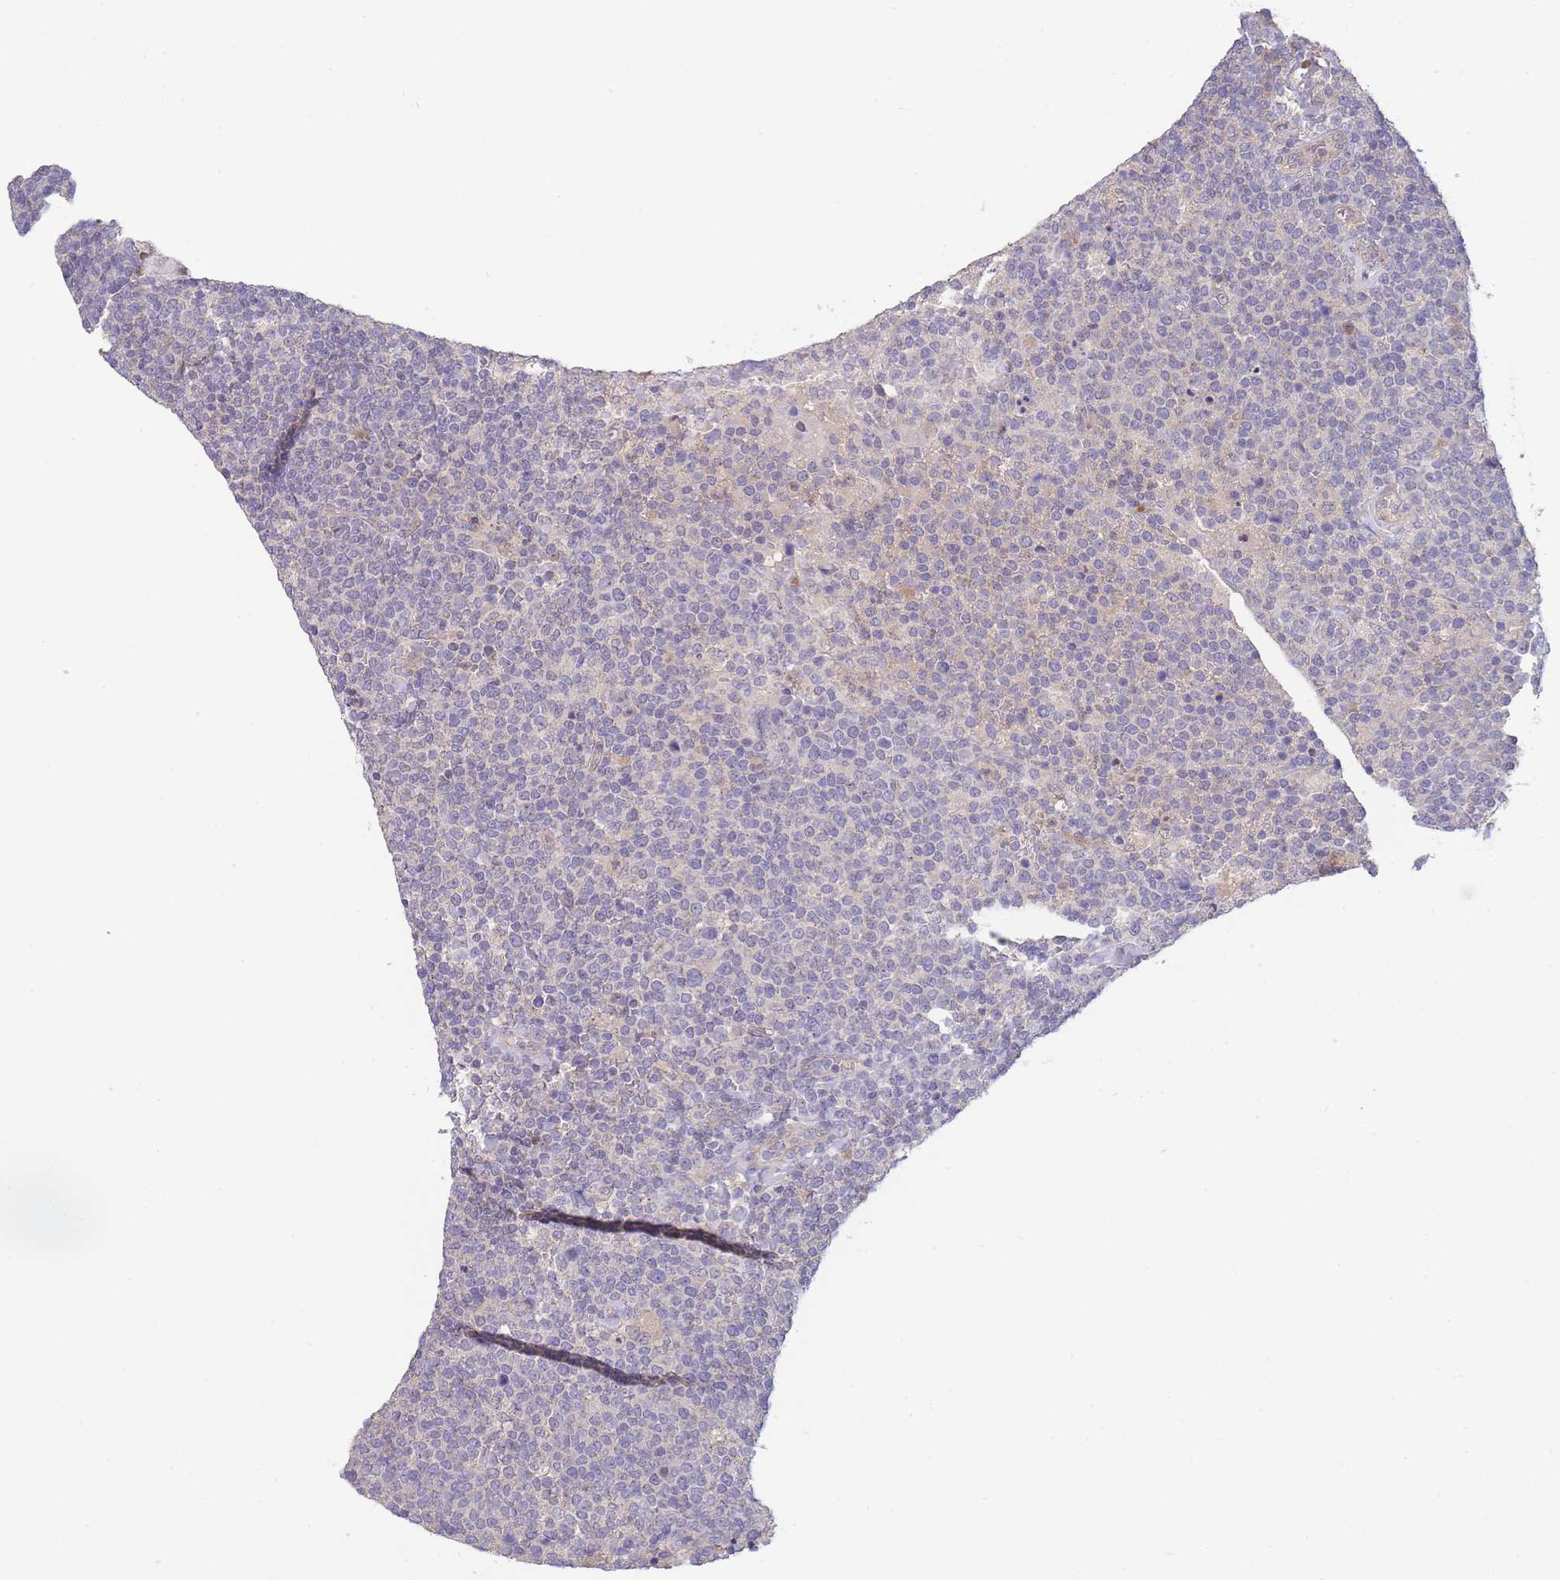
{"staining": {"intensity": "negative", "quantity": "none", "location": "none"}, "tissue": "lymphoma", "cell_type": "Tumor cells", "image_type": "cancer", "snomed": [{"axis": "morphology", "description": "Malignant lymphoma, non-Hodgkin's type, High grade"}, {"axis": "topography", "description": "Lymph node"}], "caption": "IHC micrograph of neoplastic tissue: lymphoma stained with DAB (3,3'-diaminobenzidine) displays no significant protein staining in tumor cells.", "gene": "NDUFAF5", "patient": {"sex": "male", "age": 61}}